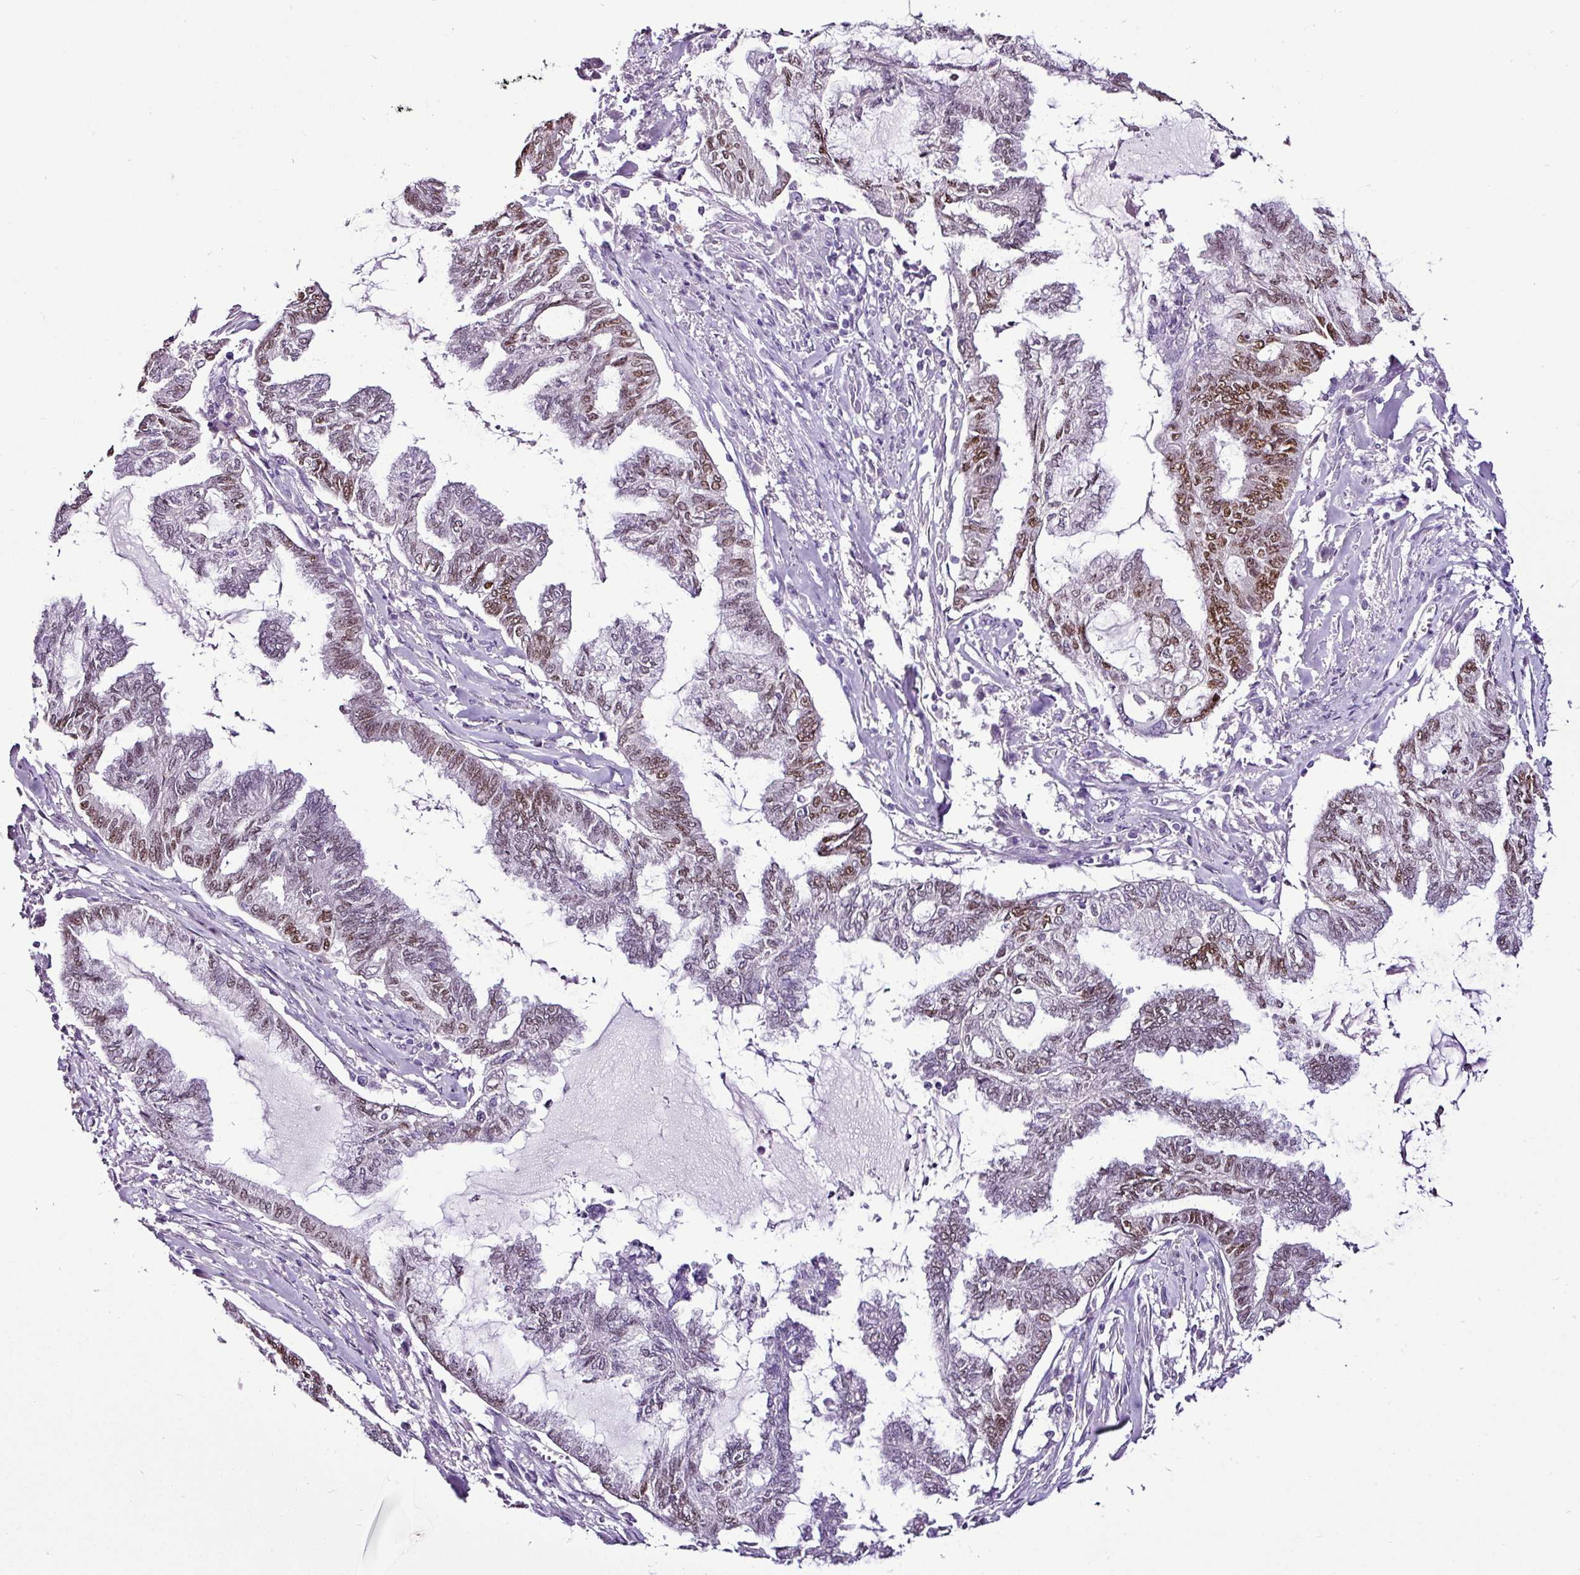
{"staining": {"intensity": "moderate", "quantity": "25%-75%", "location": "nuclear"}, "tissue": "endometrial cancer", "cell_type": "Tumor cells", "image_type": "cancer", "snomed": [{"axis": "morphology", "description": "Adenocarcinoma, NOS"}, {"axis": "topography", "description": "Endometrium"}], "caption": "Tumor cells reveal medium levels of moderate nuclear expression in about 25%-75% of cells in endometrial adenocarcinoma.", "gene": "ESR1", "patient": {"sex": "female", "age": 86}}